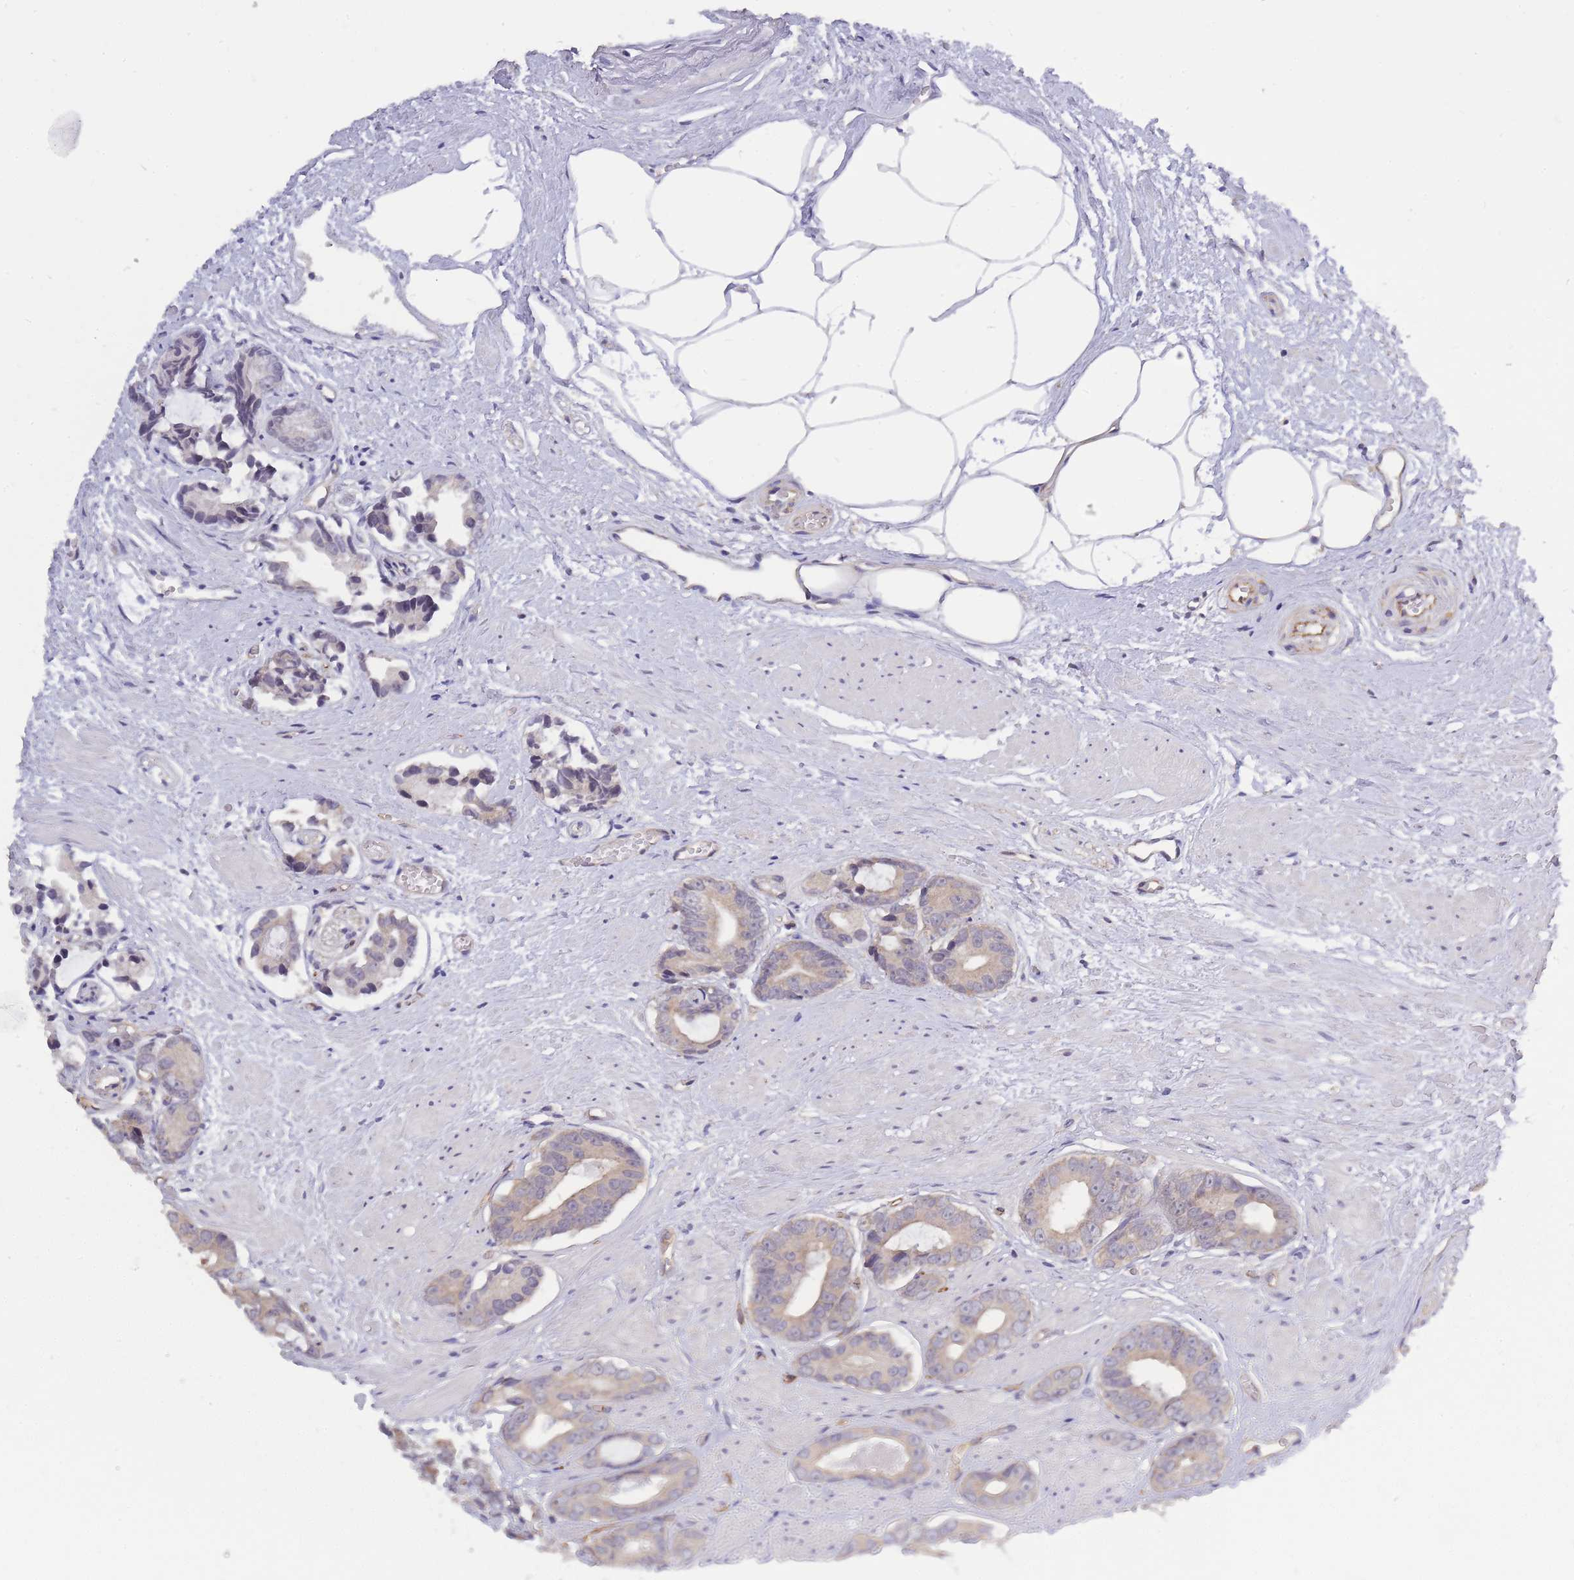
{"staining": {"intensity": "weak", "quantity": "<25%", "location": "cytoplasmic/membranous"}, "tissue": "prostate cancer", "cell_type": "Tumor cells", "image_type": "cancer", "snomed": [{"axis": "morphology", "description": "Adenocarcinoma, Low grade"}, {"axis": "topography", "description": "Prostate"}], "caption": "DAB (3,3'-diaminobenzidine) immunohistochemical staining of prostate adenocarcinoma (low-grade) displays no significant positivity in tumor cells.", "gene": "C19orf25", "patient": {"sex": "male", "age": 64}}